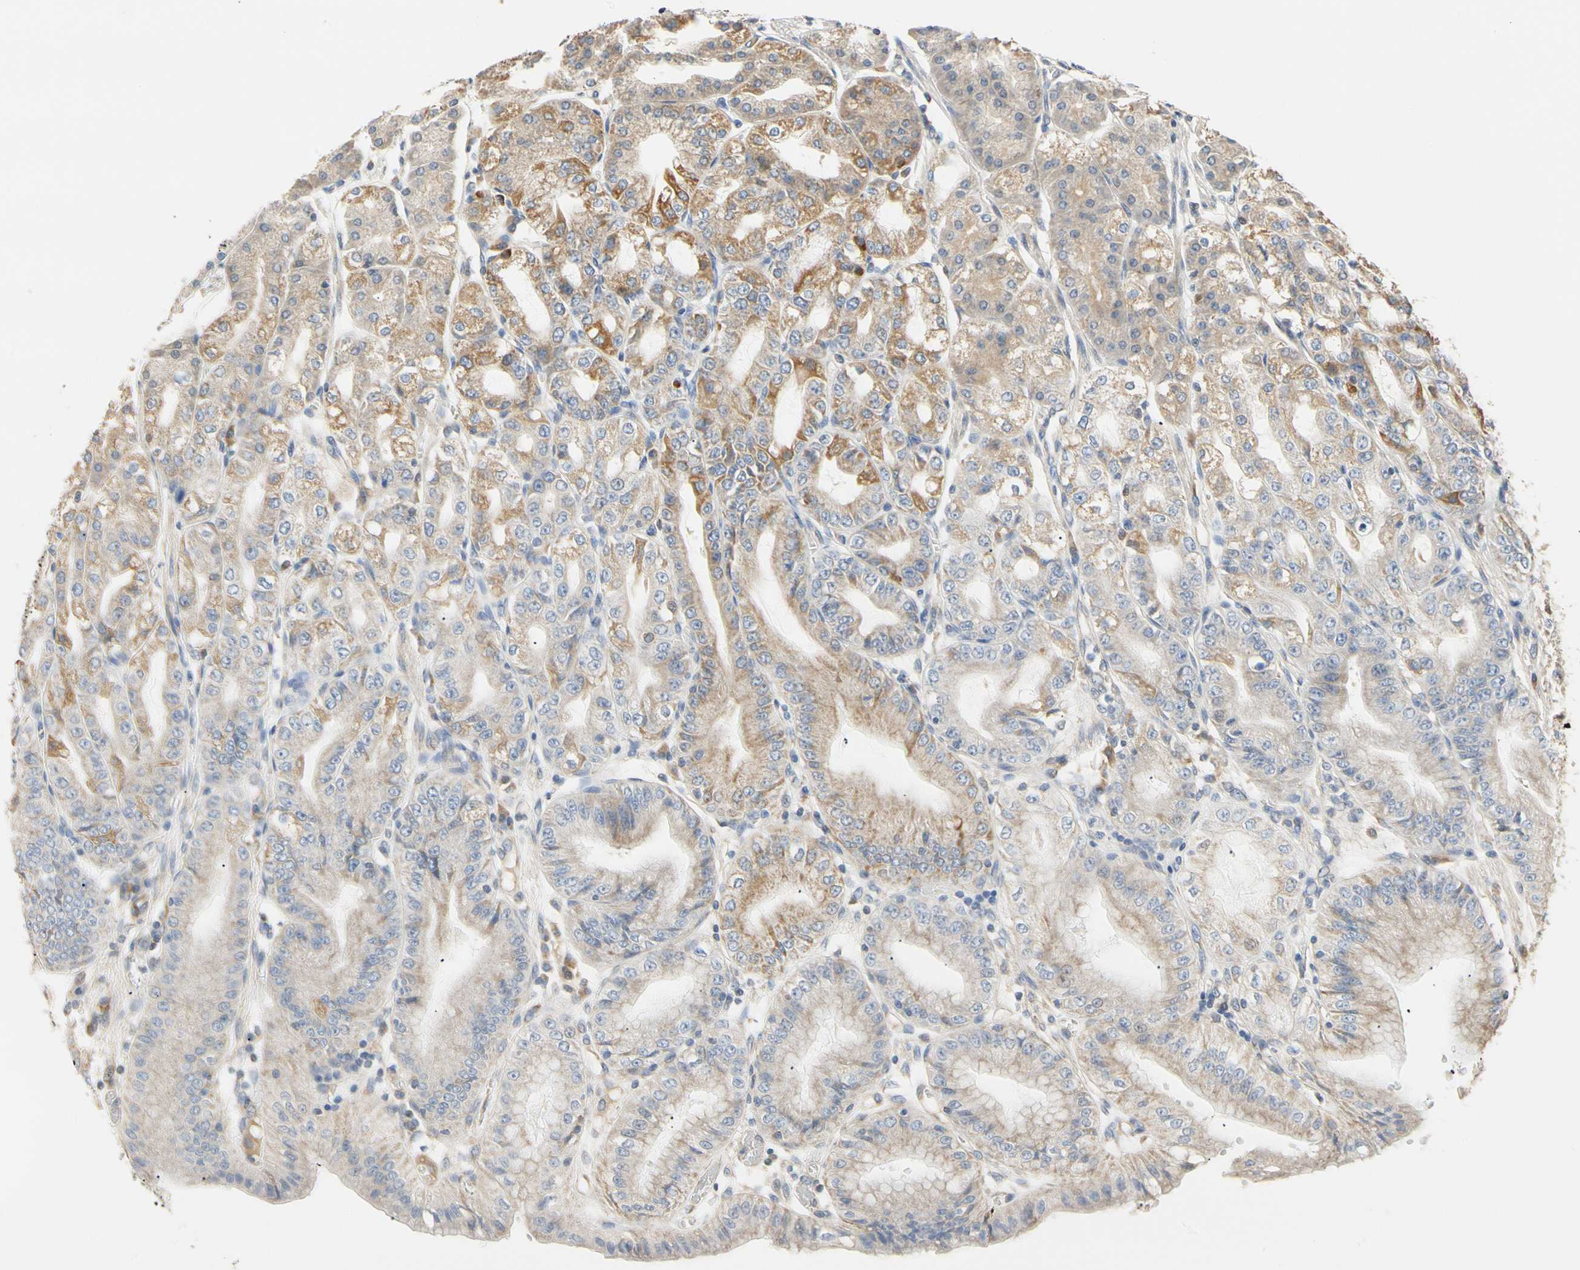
{"staining": {"intensity": "moderate", "quantity": "25%-75%", "location": "cytoplasmic/membranous"}, "tissue": "stomach", "cell_type": "Glandular cells", "image_type": "normal", "snomed": [{"axis": "morphology", "description": "Normal tissue, NOS"}, {"axis": "topography", "description": "Stomach, lower"}], "caption": "This micrograph demonstrates immunohistochemistry (IHC) staining of unremarkable human stomach, with medium moderate cytoplasmic/membranous staining in approximately 25%-75% of glandular cells.", "gene": "PLGRKT", "patient": {"sex": "male", "age": 71}}